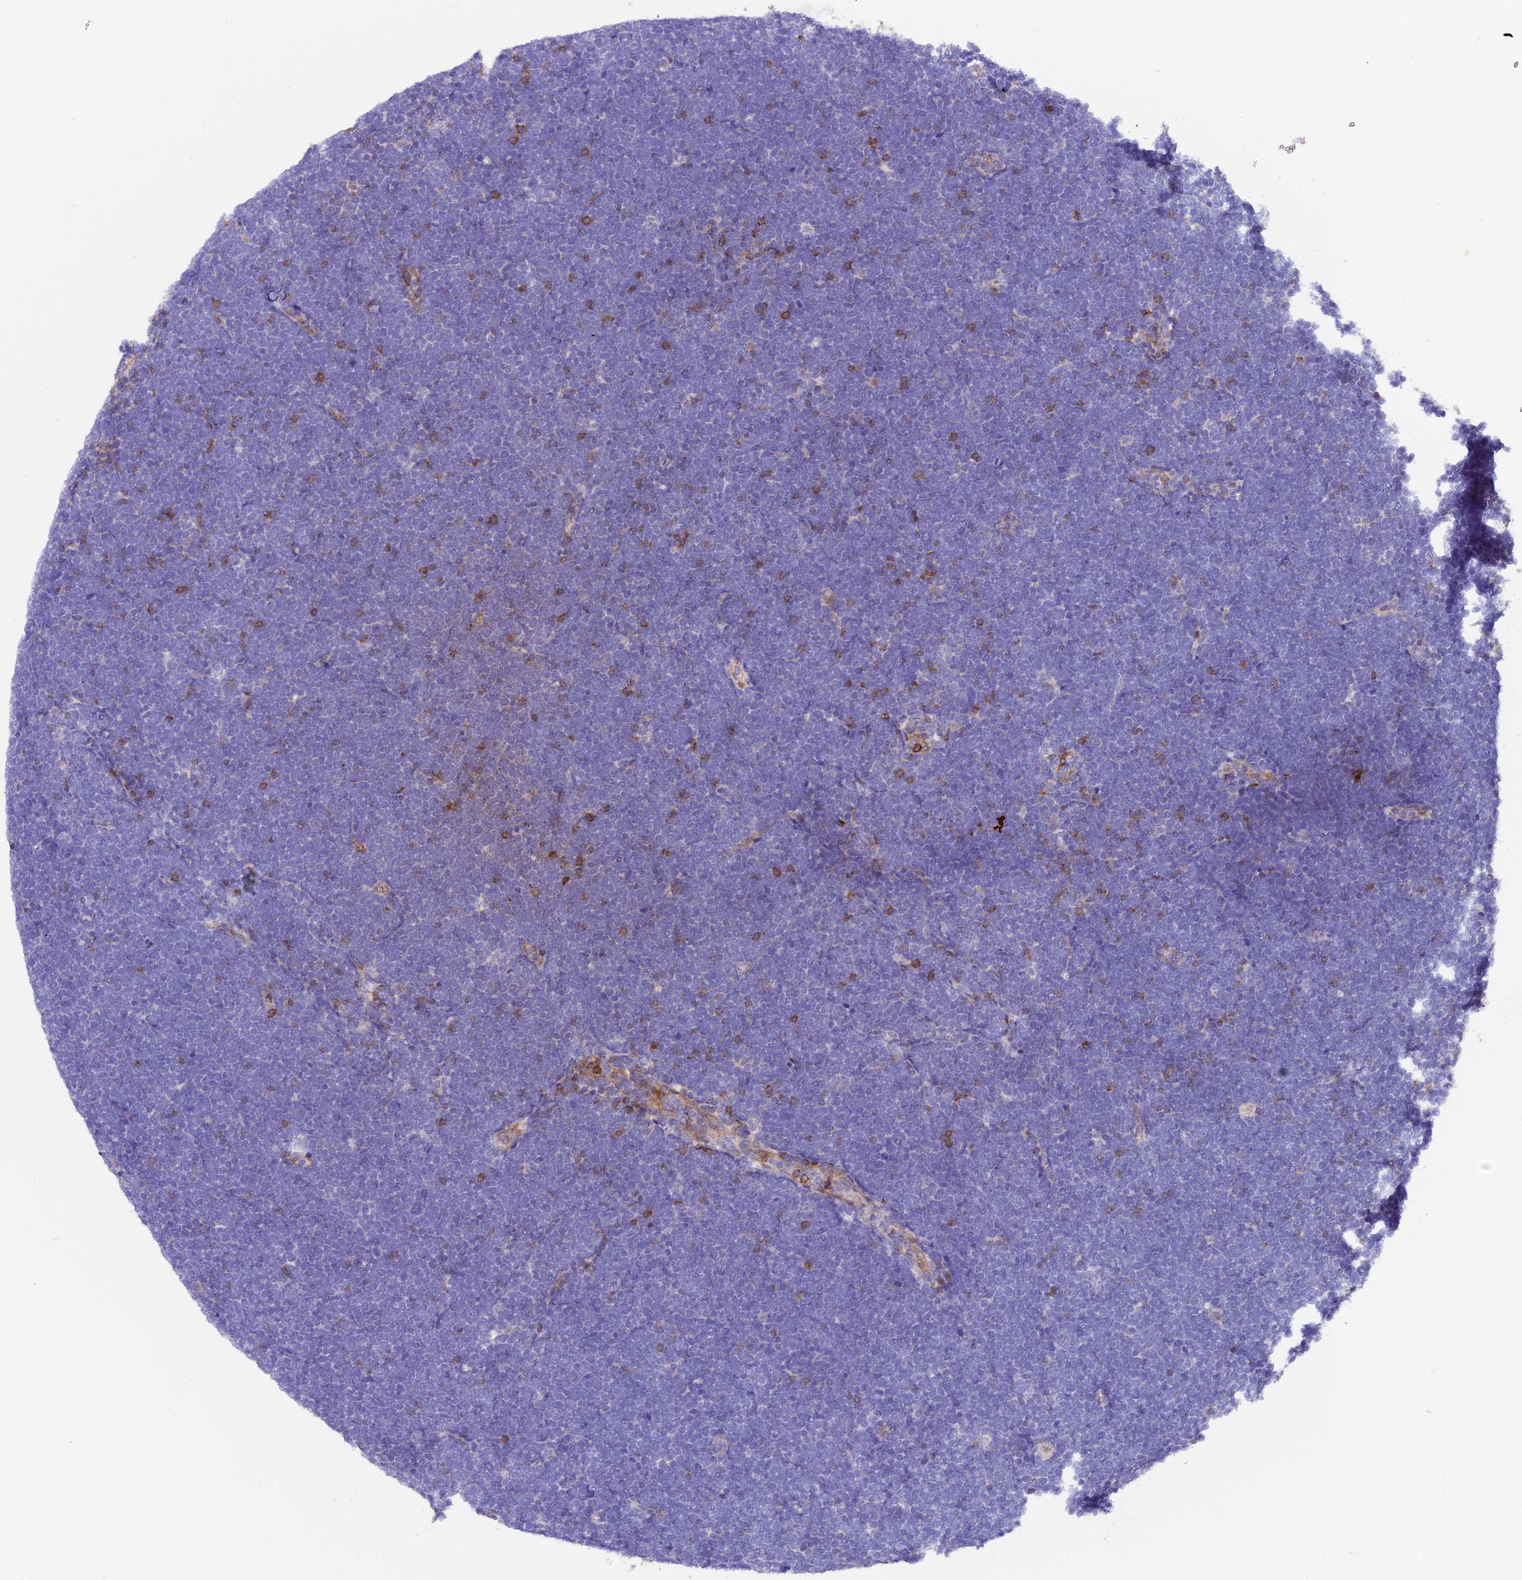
{"staining": {"intensity": "negative", "quantity": "none", "location": "none"}, "tissue": "lymphoma", "cell_type": "Tumor cells", "image_type": "cancer", "snomed": [{"axis": "morphology", "description": "Malignant lymphoma, non-Hodgkin's type, High grade"}, {"axis": "topography", "description": "Lymph node"}], "caption": "DAB (3,3'-diaminobenzidine) immunohistochemical staining of high-grade malignant lymphoma, non-Hodgkin's type displays no significant staining in tumor cells.", "gene": "FAM193A", "patient": {"sex": "male", "age": 13}}